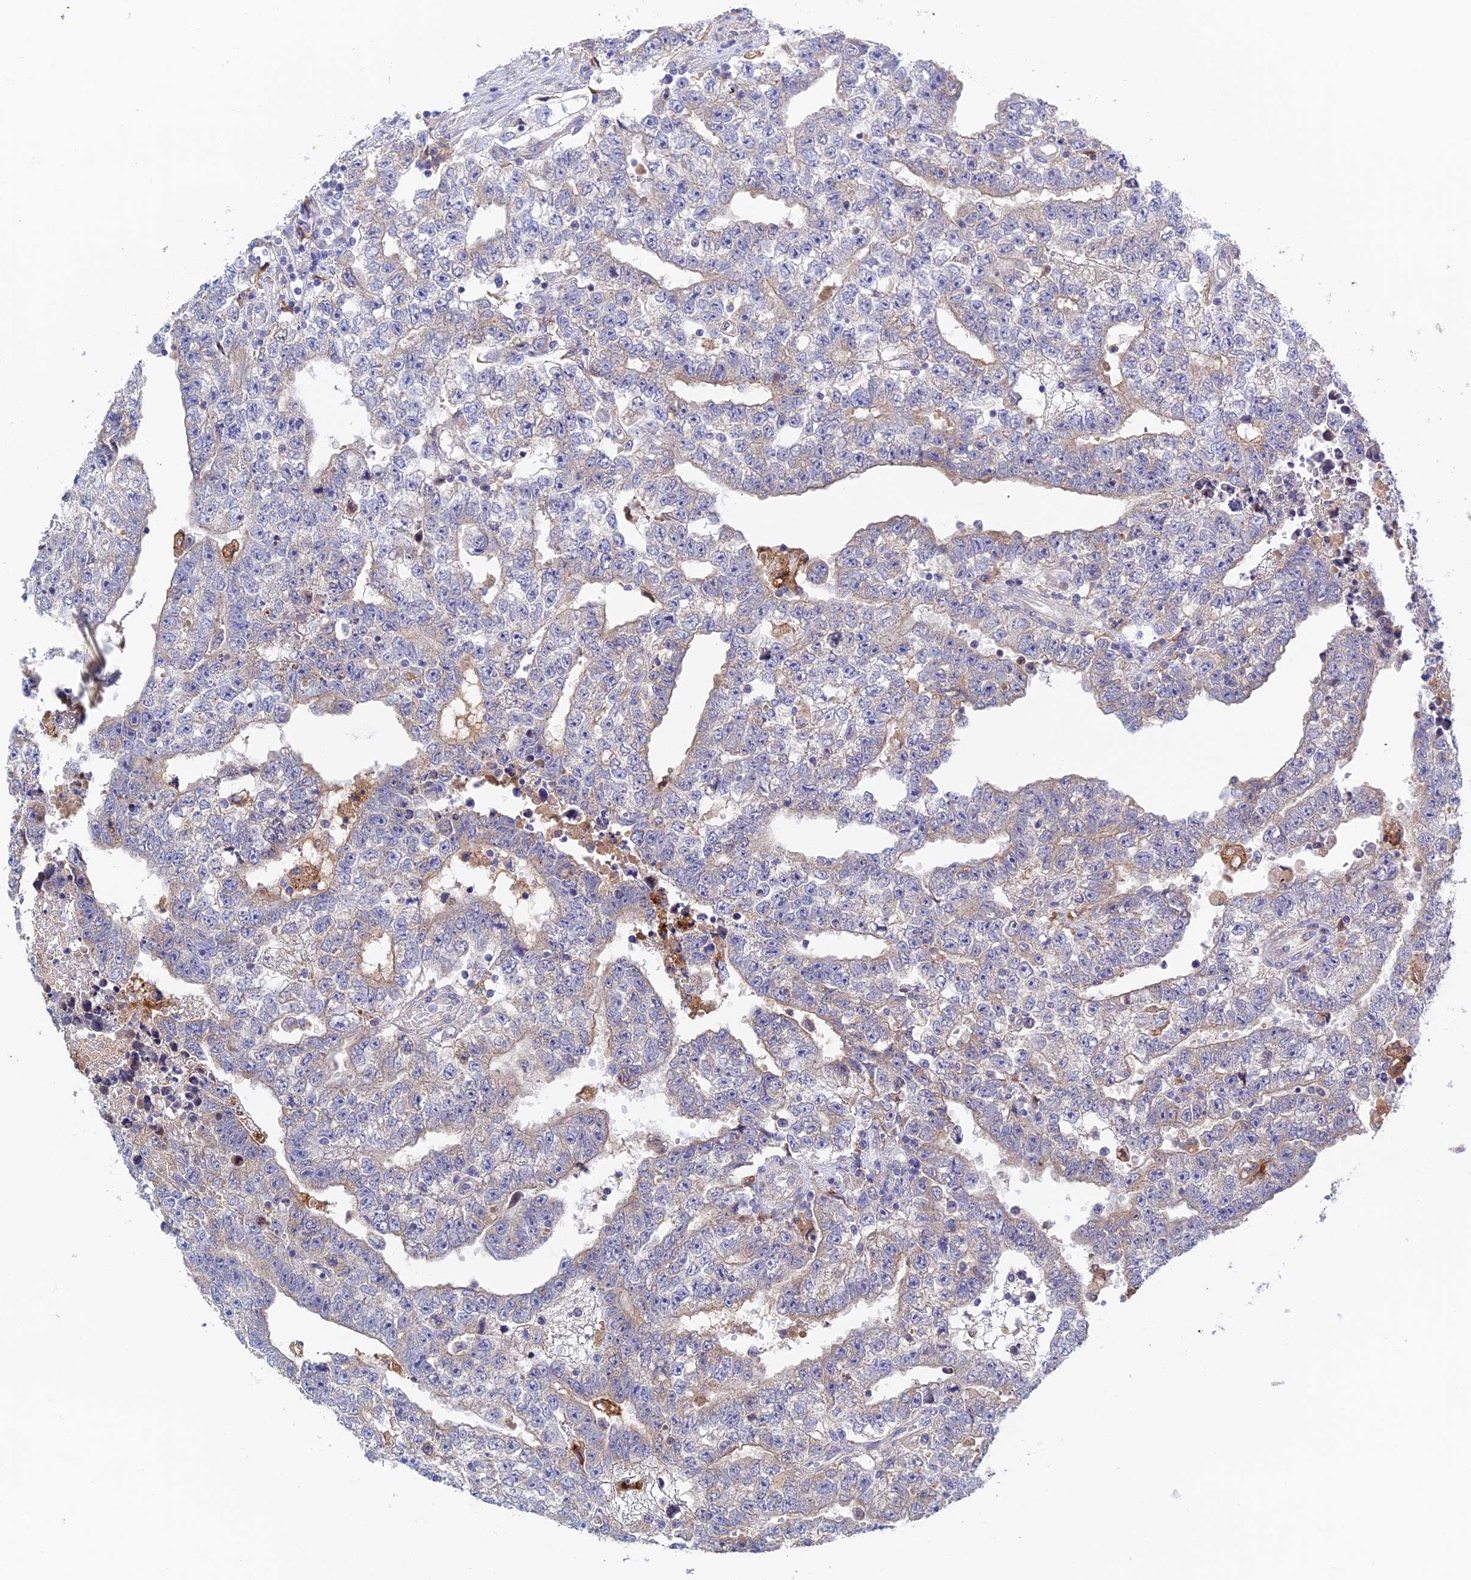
{"staining": {"intensity": "weak", "quantity": "<25%", "location": "cytoplasmic/membranous"}, "tissue": "testis cancer", "cell_type": "Tumor cells", "image_type": "cancer", "snomed": [{"axis": "morphology", "description": "Carcinoma, Embryonal, NOS"}, {"axis": "topography", "description": "Testis"}], "caption": "This is an IHC photomicrograph of human testis embryonal carcinoma. There is no positivity in tumor cells.", "gene": "RPGRIP1L", "patient": {"sex": "male", "age": 25}}